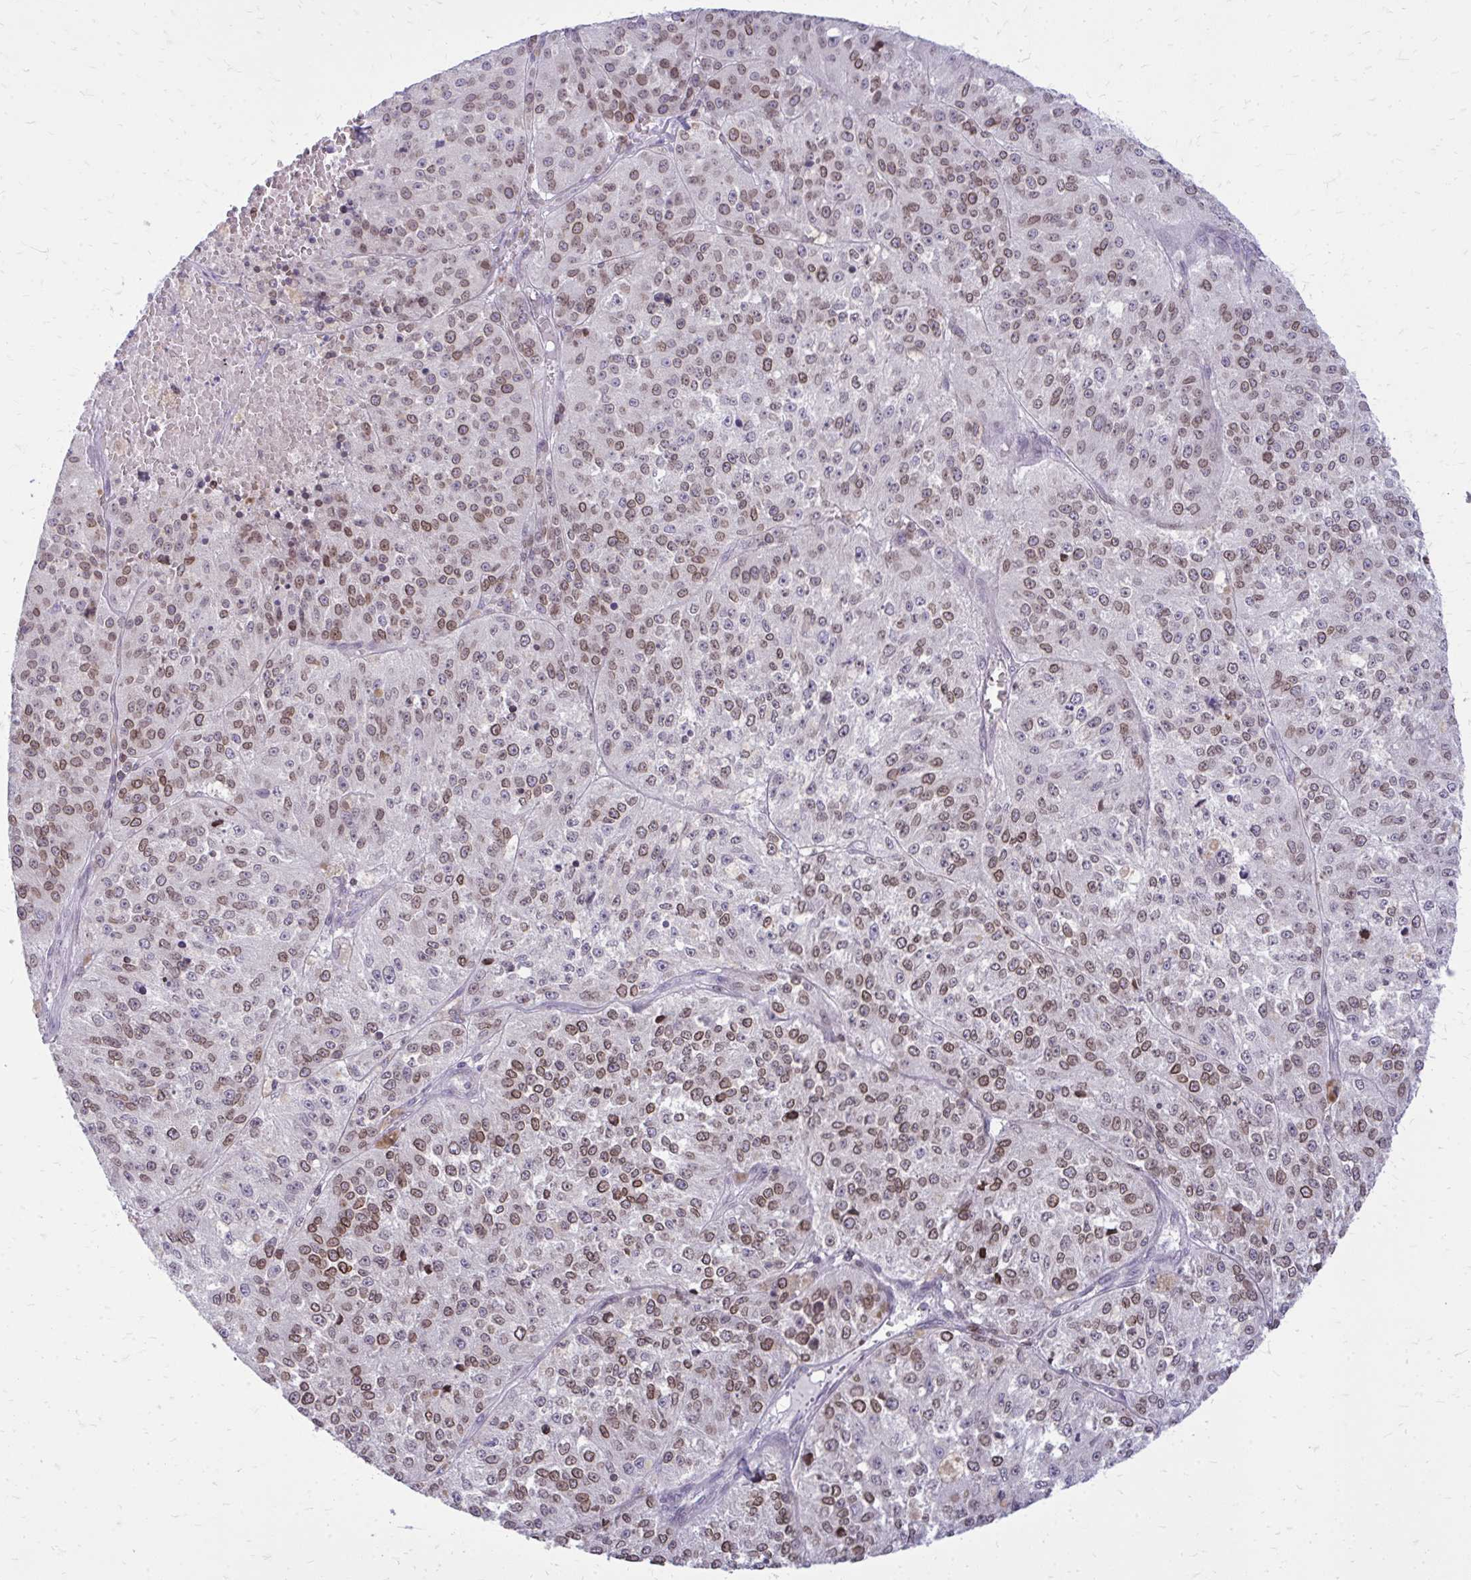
{"staining": {"intensity": "moderate", "quantity": ">75%", "location": "cytoplasmic/membranous,nuclear"}, "tissue": "melanoma", "cell_type": "Tumor cells", "image_type": "cancer", "snomed": [{"axis": "morphology", "description": "Malignant melanoma, Metastatic site"}, {"axis": "topography", "description": "Lymph node"}], "caption": "There is medium levels of moderate cytoplasmic/membranous and nuclear staining in tumor cells of malignant melanoma (metastatic site), as demonstrated by immunohistochemical staining (brown color).", "gene": "RPS6KA2", "patient": {"sex": "female", "age": 64}}